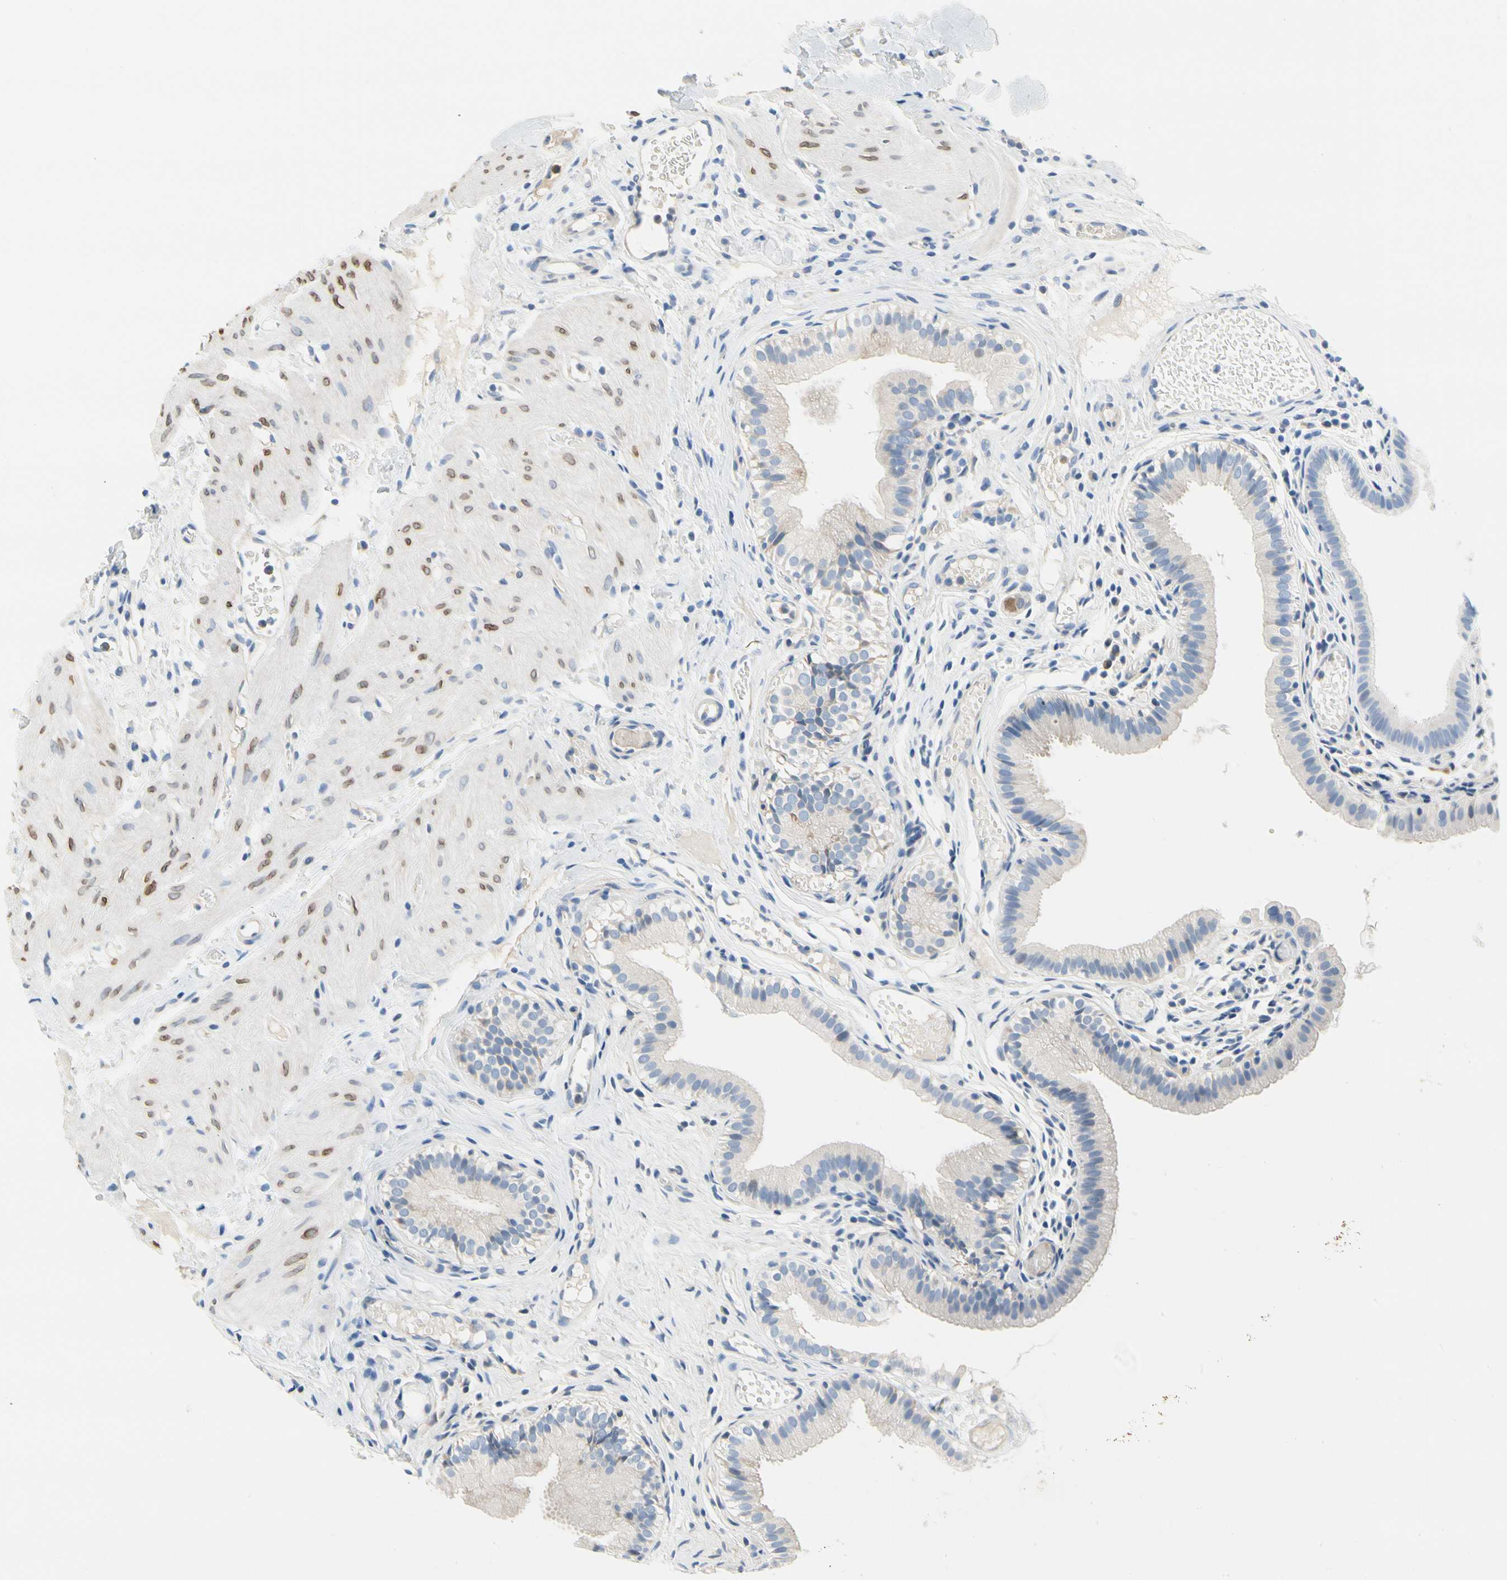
{"staining": {"intensity": "negative", "quantity": "none", "location": "none"}, "tissue": "gallbladder", "cell_type": "Glandular cells", "image_type": "normal", "snomed": [{"axis": "morphology", "description": "Normal tissue, NOS"}, {"axis": "topography", "description": "Gallbladder"}], "caption": "High power microscopy photomicrograph of an IHC photomicrograph of benign gallbladder, revealing no significant staining in glandular cells.", "gene": "STXBP1", "patient": {"sex": "female", "age": 26}}